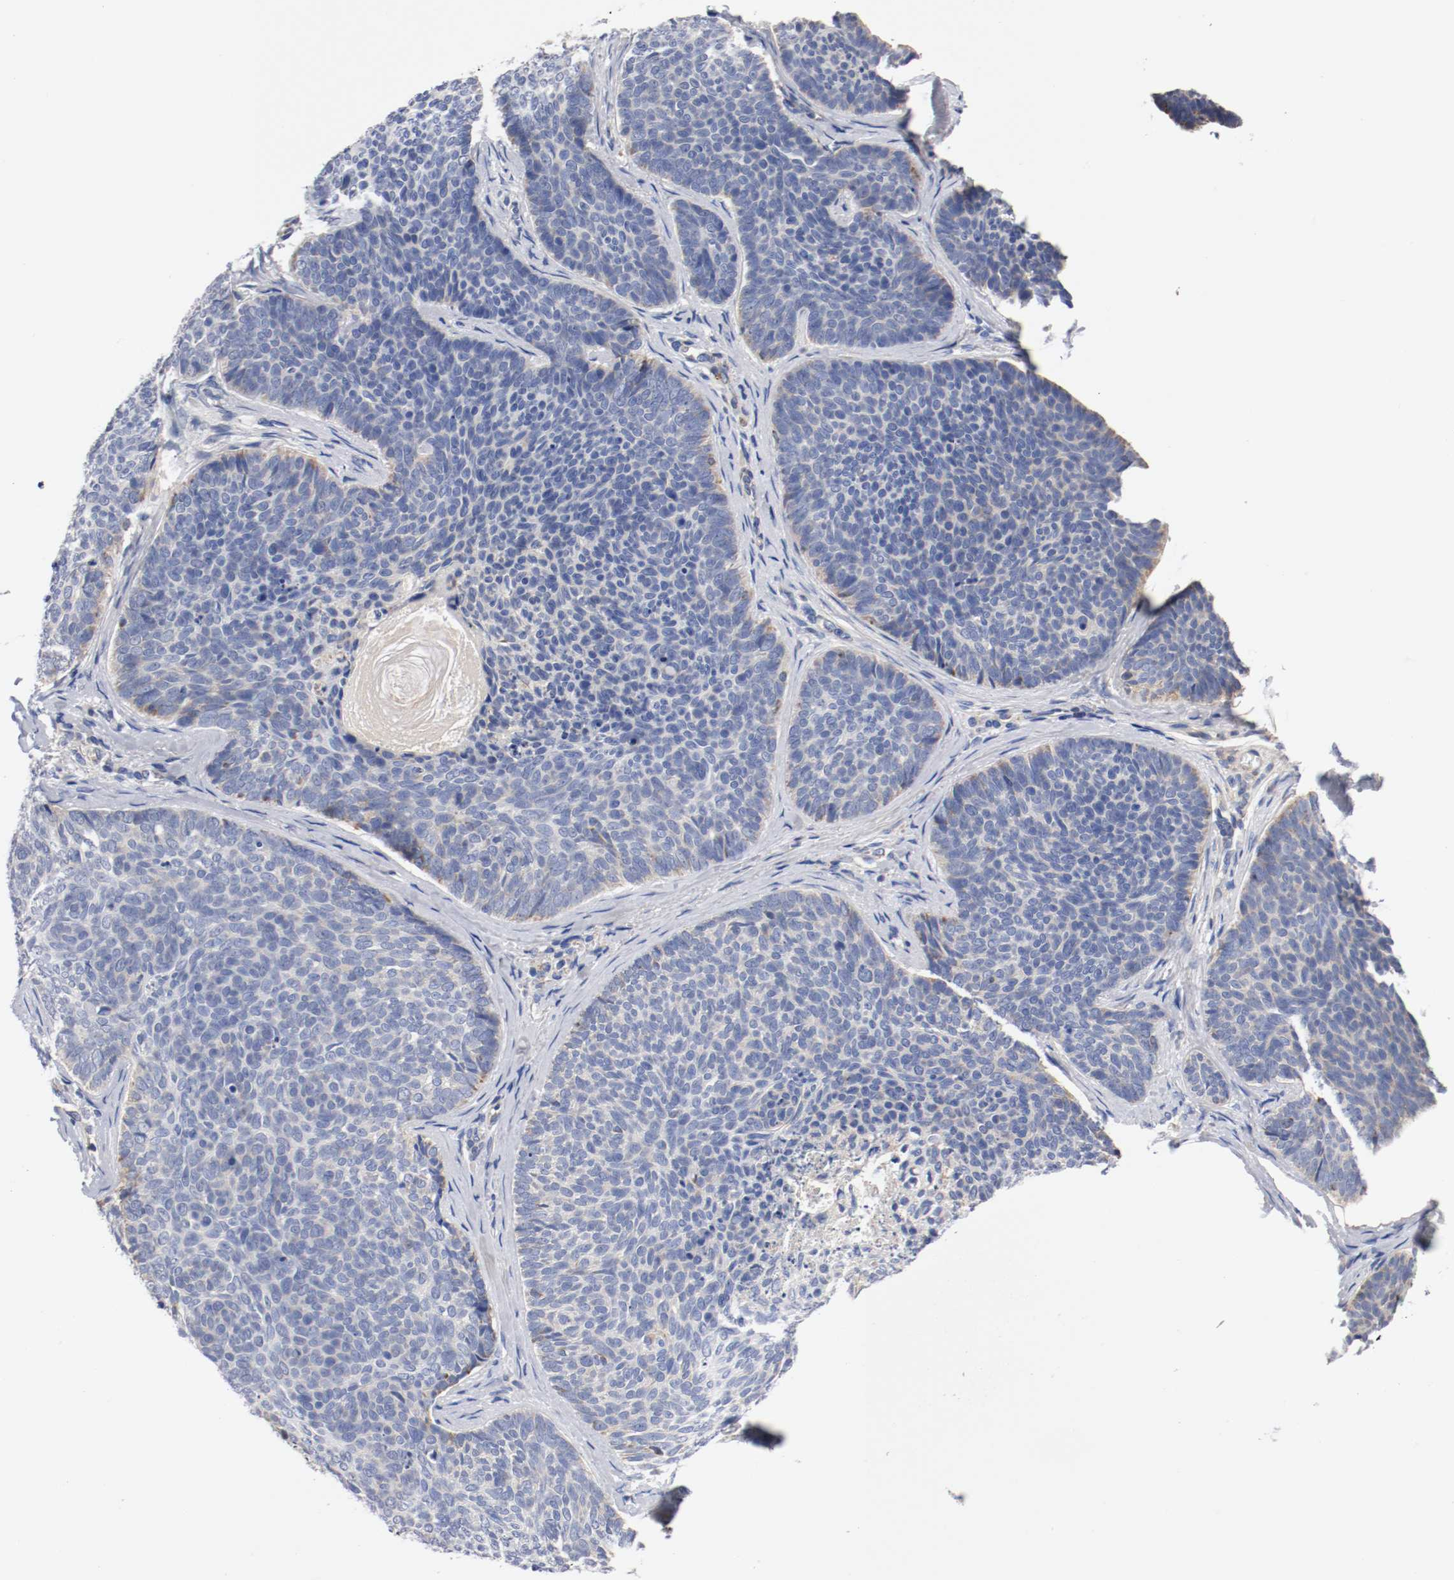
{"staining": {"intensity": "negative", "quantity": "none", "location": "none"}, "tissue": "skin cancer", "cell_type": "Tumor cells", "image_type": "cancer", "snomed": [{"axis": "morphology", "description": "Normal tissue, NOS"}, {"axis": "morphology", "description": "Basal cell carcinoma"}, {"axis": "topography", "description": "Skin"}], "caption": "Human skin basal cell carcinoma stained for a protein using IHC exhibits no expression in tumor cells.", "gene": "PCSK6", "patient": {"sex": "female", "age": 69}}